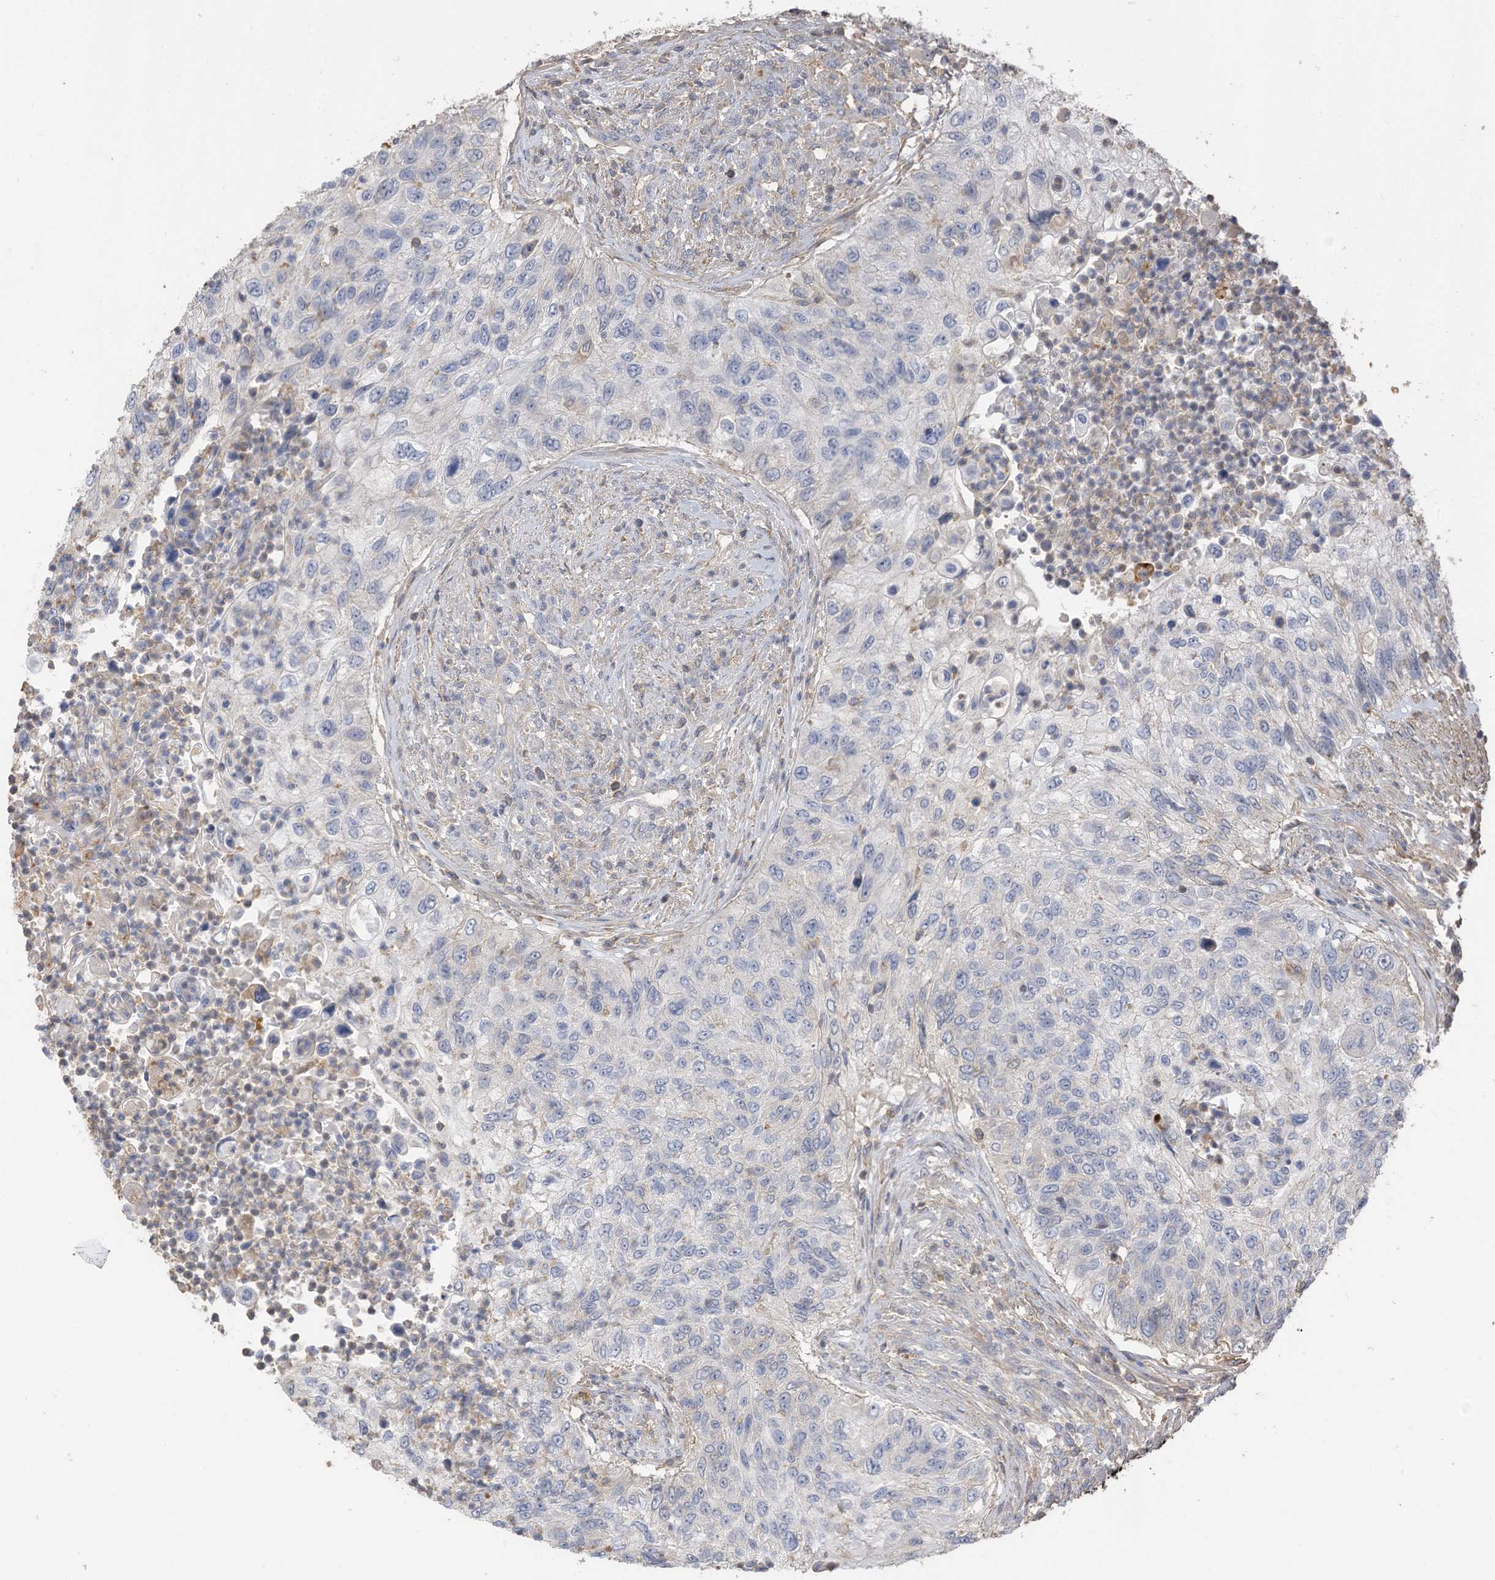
{"staining": {"intensity": "negative", "quantity": "none", "location": "none"}, "tissue": "urothelial cancer", "cell_type": "Tumor cells", "image_type": "cancer", "snomed": [{"axis": "morphology", "description": "Urothelial carcinoma, High grade"}, {"axis": "topography", "description": "Urinary bladder"}], "caption": "IHC photomicrograph of neoplastic tissue: urothelial cancer stained with DAB (3,3'-diaminobenzidine) exhibits no significant protein positivity in tumor cells.", "gene": "SLFN14", "patient": {"sex": "female", "age": 60}}